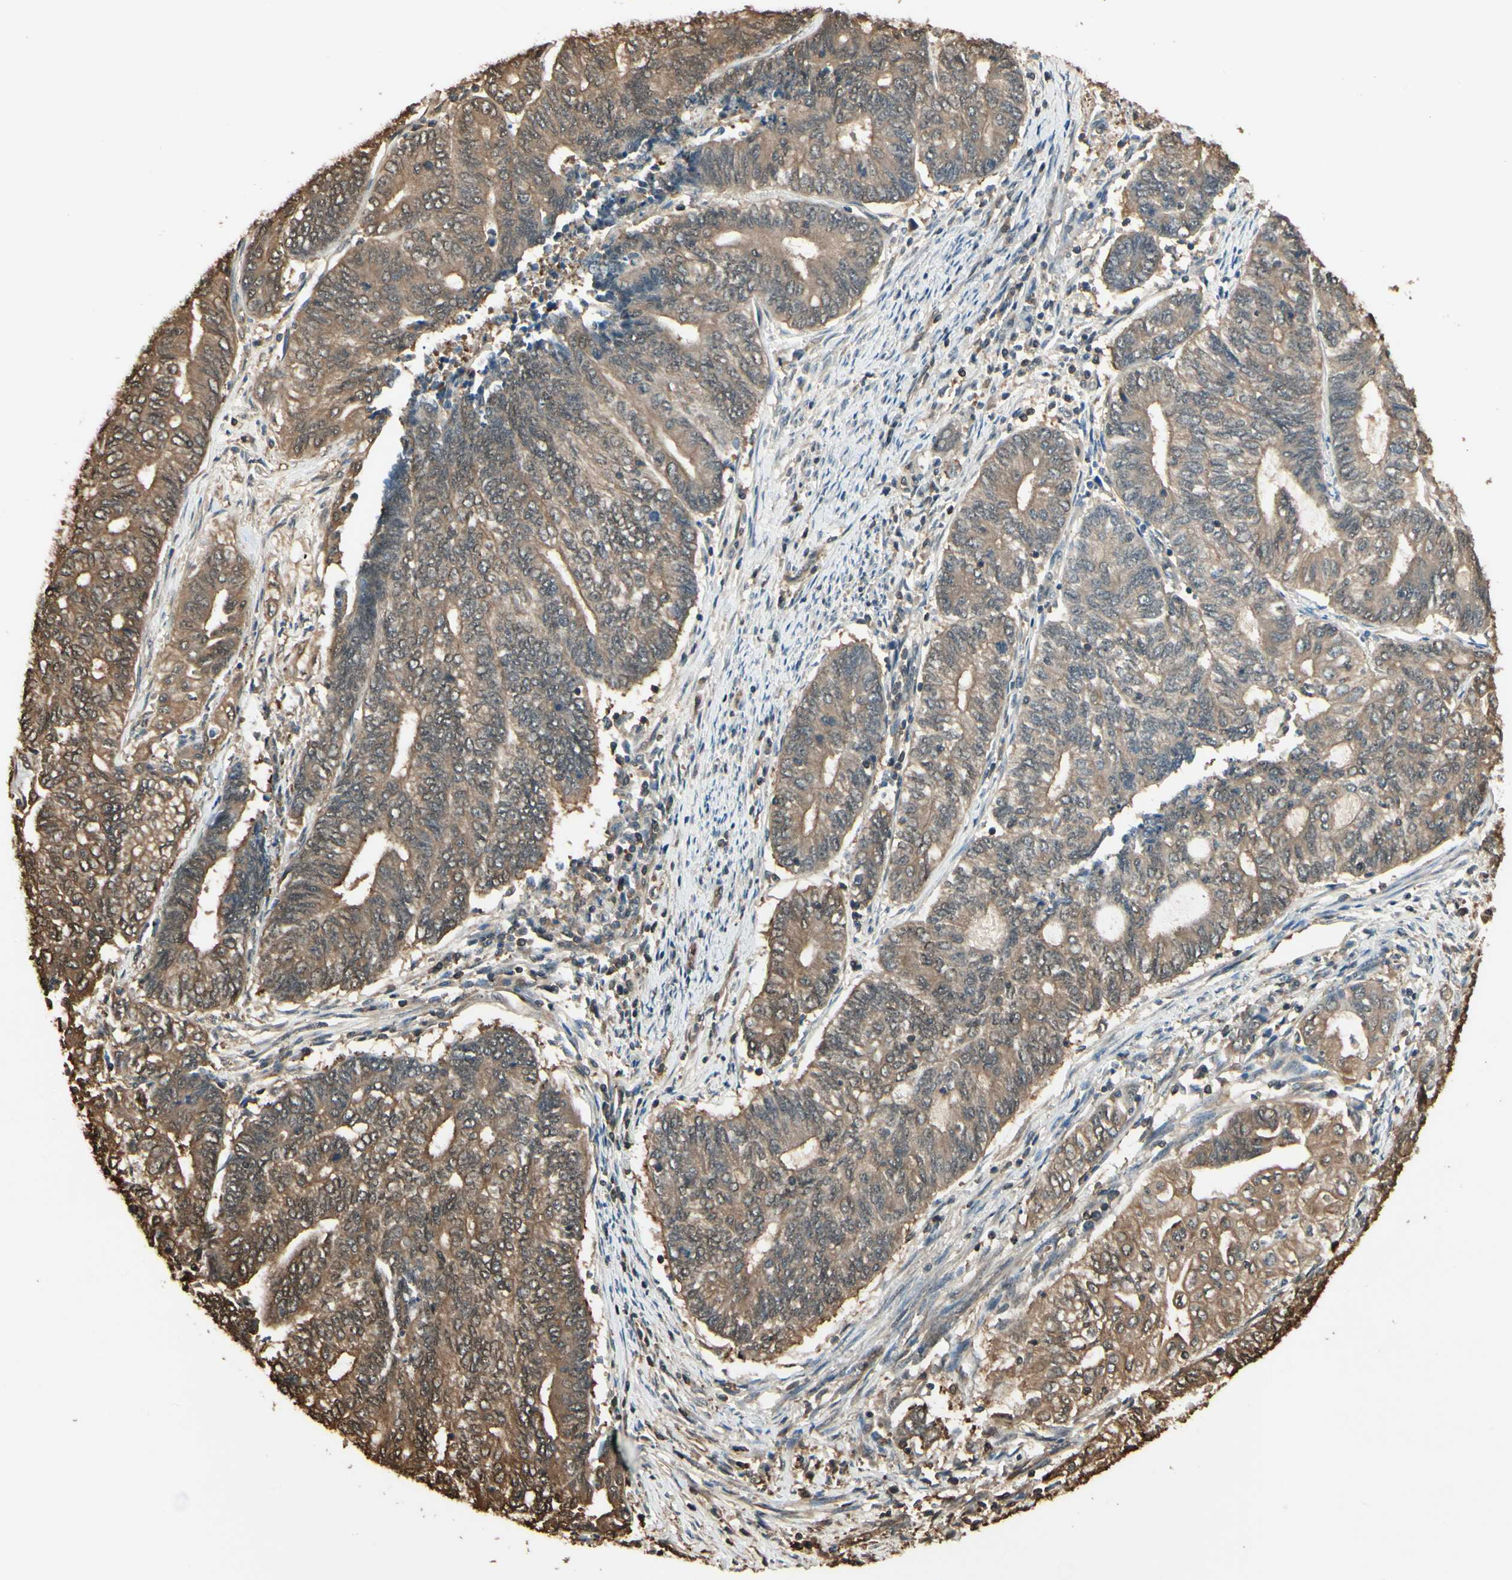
{"staining": {"intensity": "moderate", "quantity": ">75%", "location": "cytoplasmic/membranous"}, "tissue": "endometrial cancer", "cell_type": "Tumor cells", "image_type": "cancer", "snomed": [{"axis": "morphology", "description": "Adenocarcinoma, NOS"}, {"axis": "topography", "description": "Uterus"}, {"axis": "topography", "description": "Endometrium"}], "caption": "Immunohistochemical staining of endometrial cancer reveals medium levels of moderate cytoplasmic/membranous protein positivity in about >75% of tumor cells.", "gene": "YWHAE", "patient": {"sex": "female", "age": 70}}